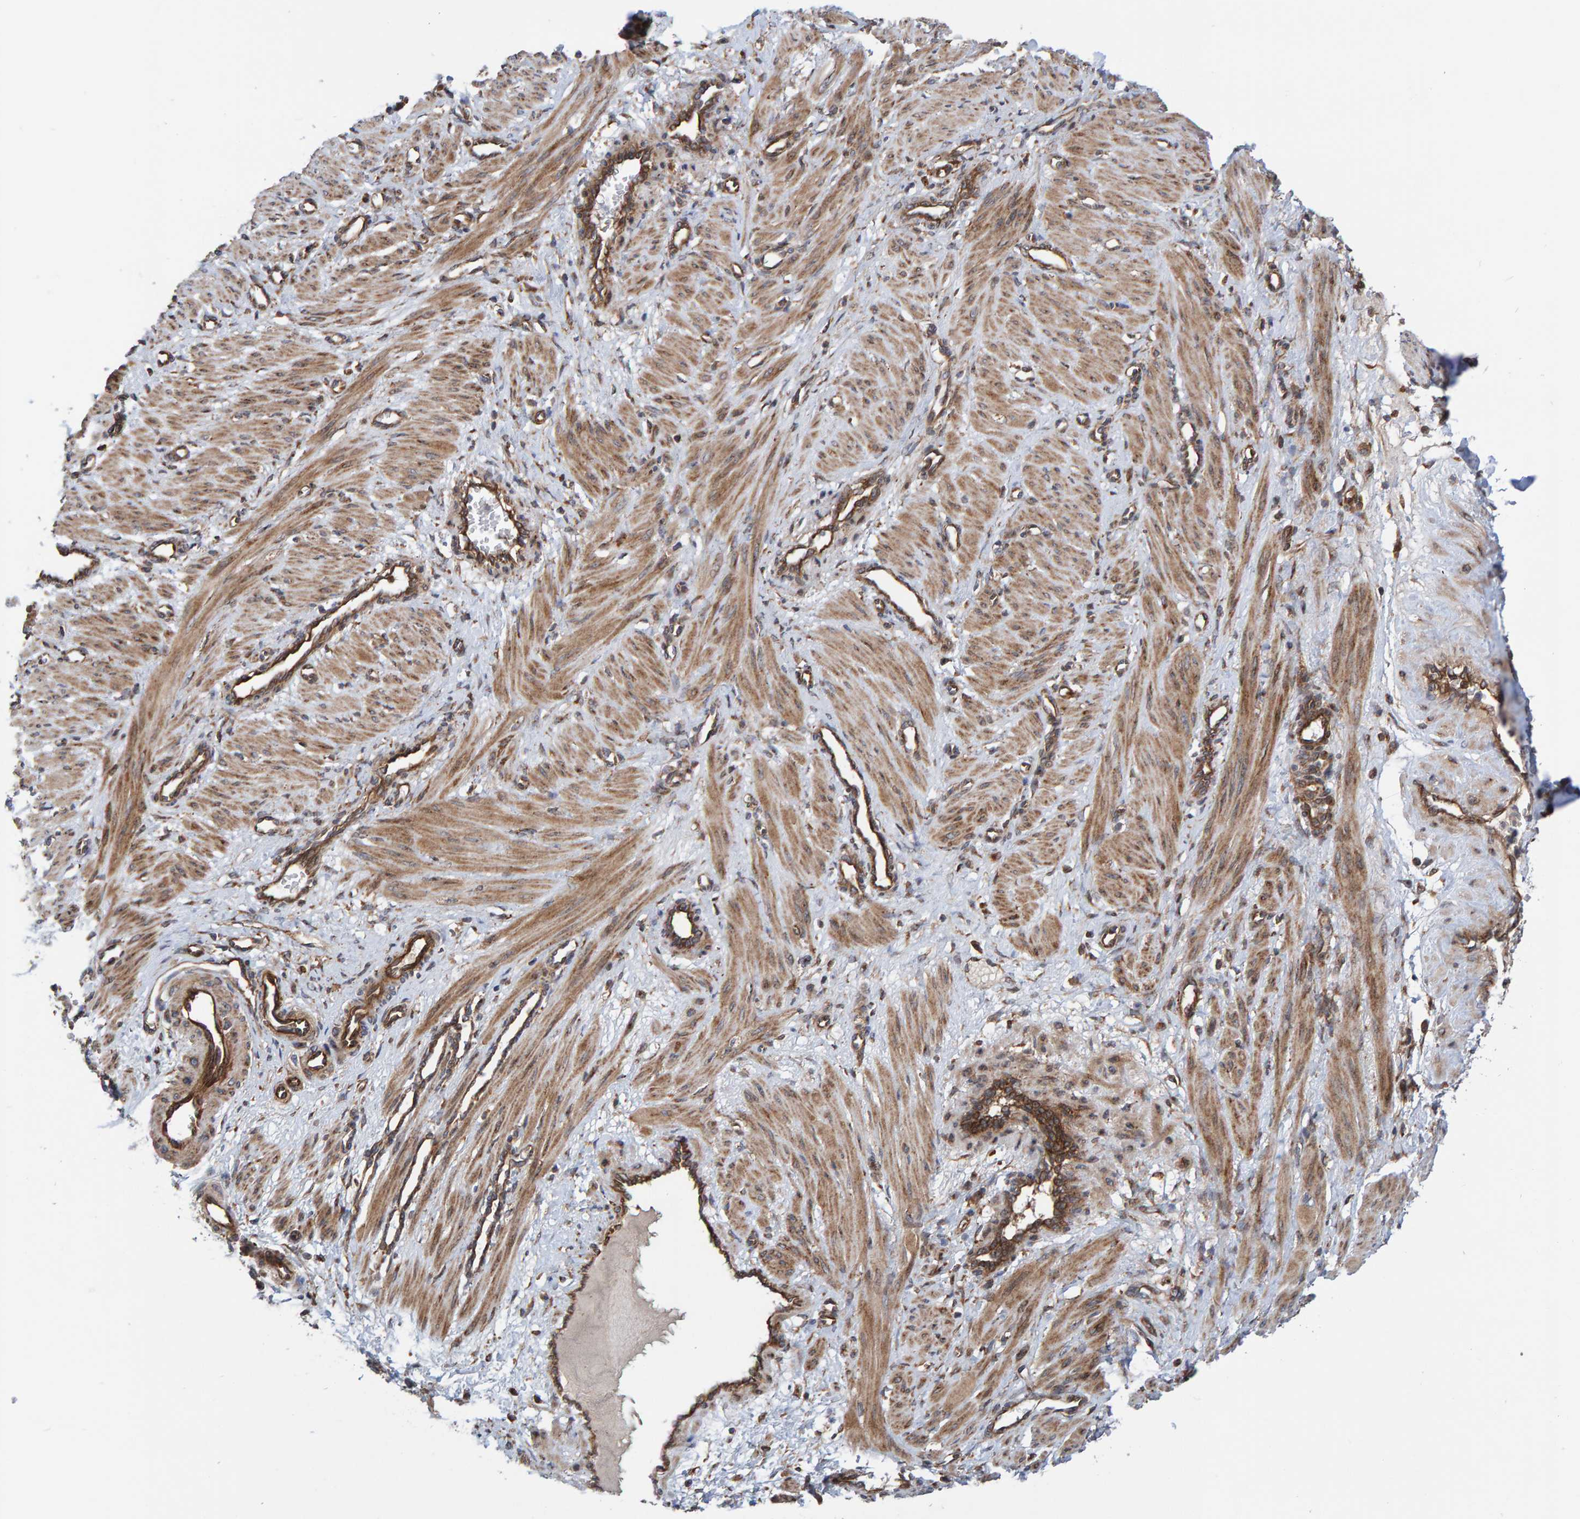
{"staining": {"intensity": "moderate", "quantity": ">75%", "location": "cytoplasmic/membranous"}, "tissue": "smooth muscle", "cell_type": "Smooth muscle cells", "image_type": "normal", "snomed": [{"axis": "morphology", "description": "Normal tissue, NOS"}, {"axis": "topography", "description": "Endometrium"}], "caption": "A high-resolution image shows immunohistochemistry (IHC) staining of unremarkable smooth muscle, which demonstrates moderate cytoplasmic/membranous expression in approximately >75% of smooth muscle cells.", "gene": "KIAA0753", "patient": {"sex": "female", "age": 33}}